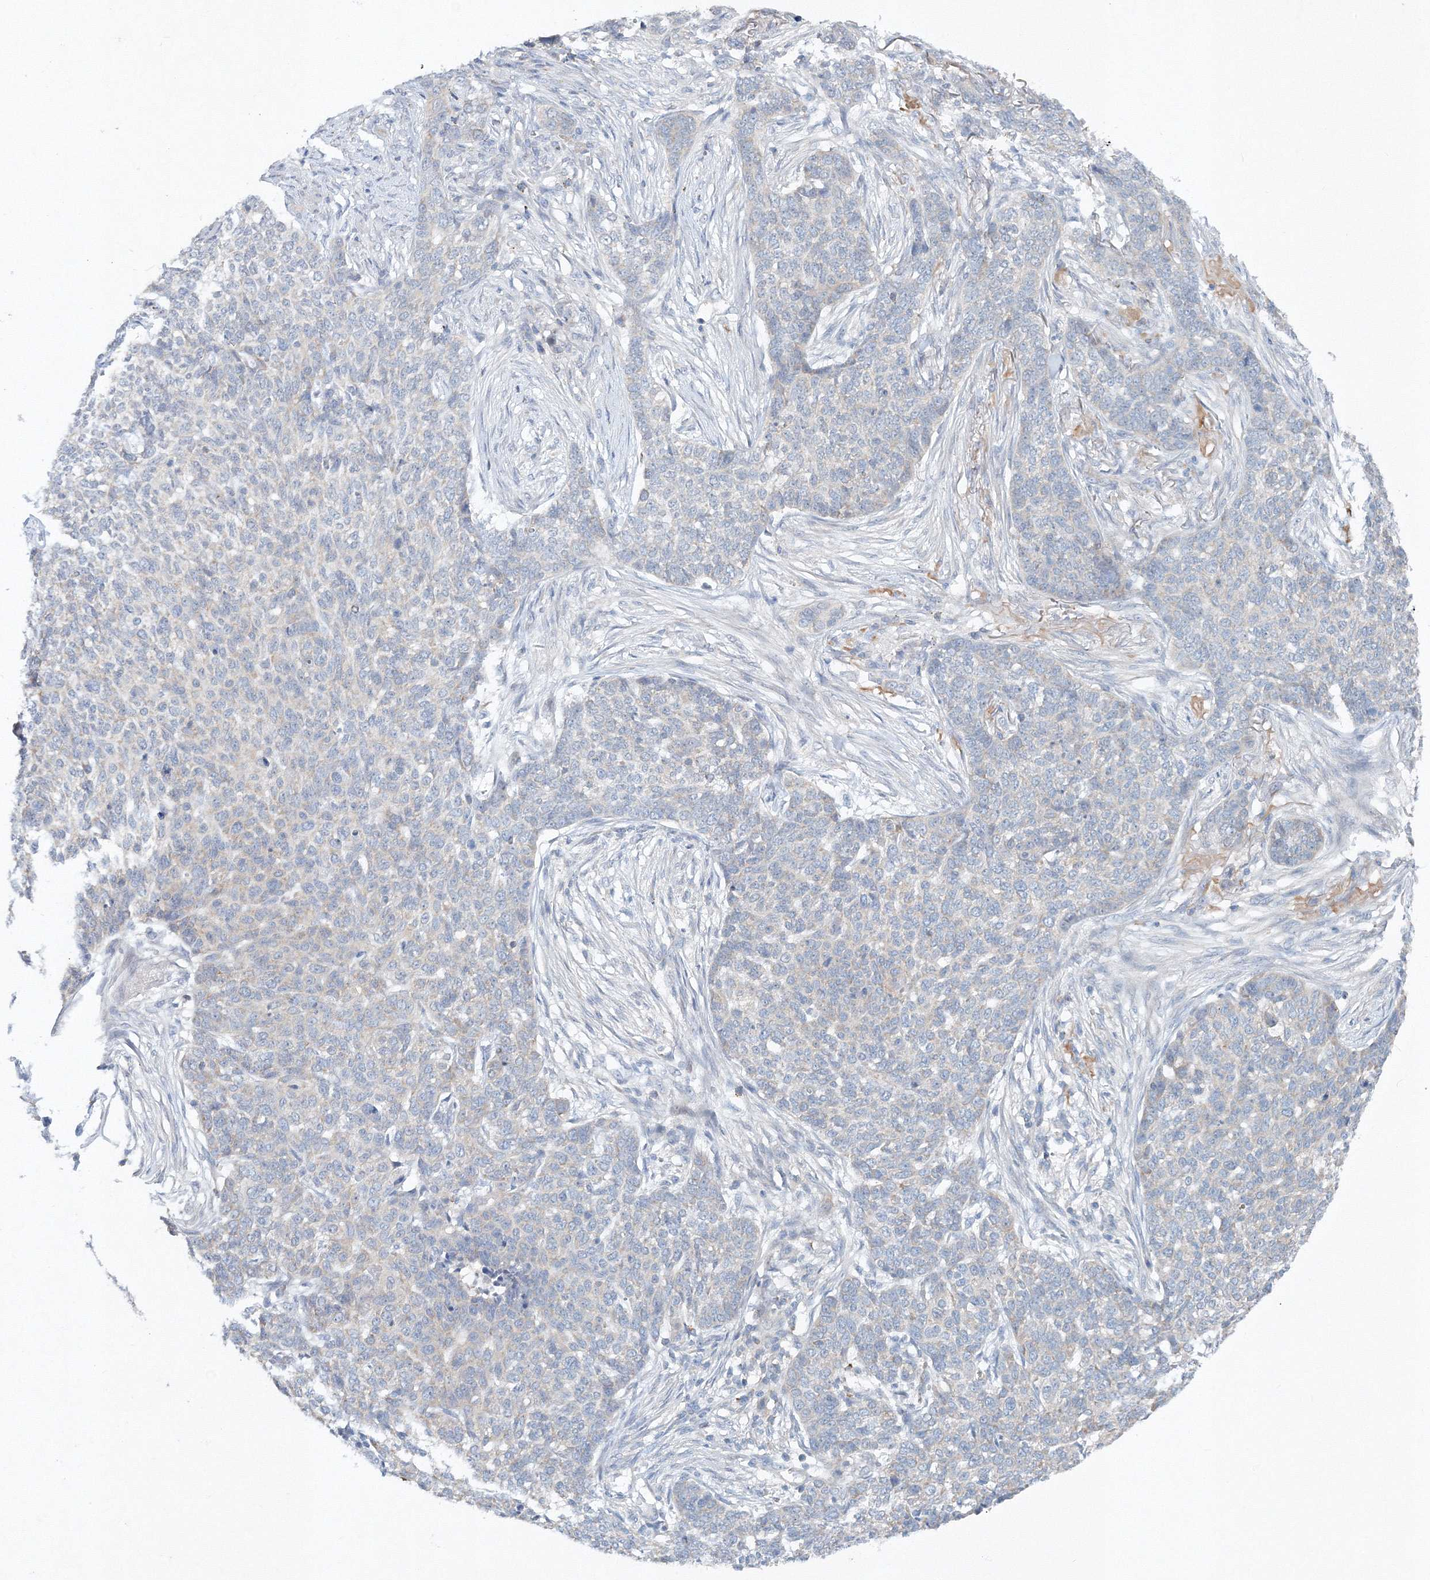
{"staining": {"intensity": "negative", "quantity": "none", "location": "none"}, "tissue": "skin cancer", "cell_type": "Tumor cells", "image_type": "cancer", "snomed": [{"axis": "morphology", "description": "Basal cell carcinoma"}, {"axis": "topography", "description": "Skin"}], "caption": "Protein analysis of skin cancer demonstrates no significant expression in tumor cells. The staining is performed using DAB brown chromogen with nuclei counter-stained in using hematoxylin.", "gene": "SH3BP5", "patient": {"sex": "male", "age": 85}}